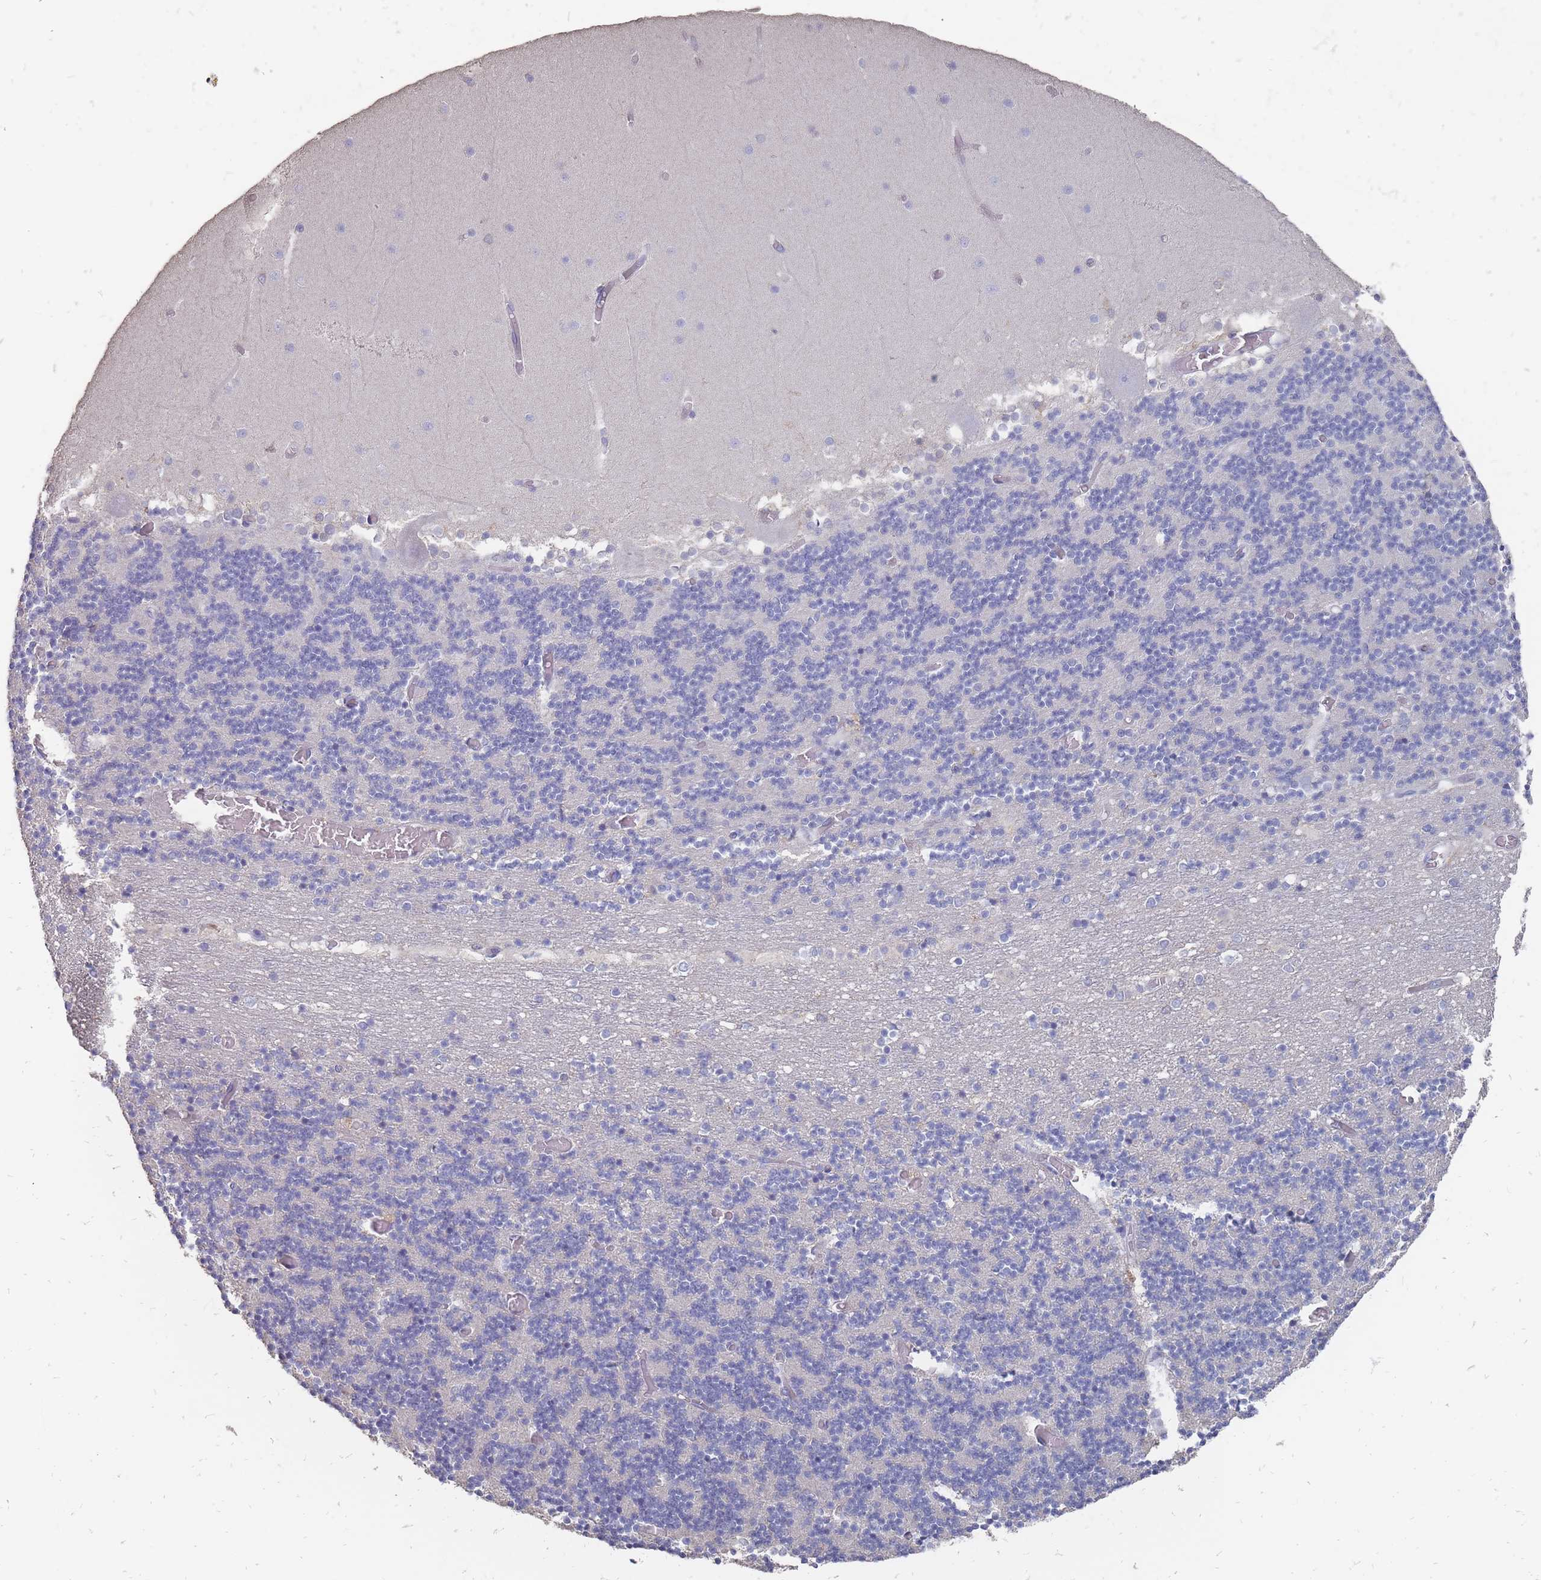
{"staining": {"intensity": "negative", "quantity": "none", "location": "none"}, "tissue": "cerebellum", "cell_type": "Cells in granular layer", "image_type": "normal", "snomed": [{"axis": "morphology", "description": "Normal tissue, NOS"}, {"axis": "topography", "description": "Cerebellum"}], "caption": "Cells in granular layer are negative for protein expression in normal human cerebellum. (DAB immunohistochemistry, high magnification).", "gene": "OTULINL", "patient": {"sex": "female", "age": 28}}